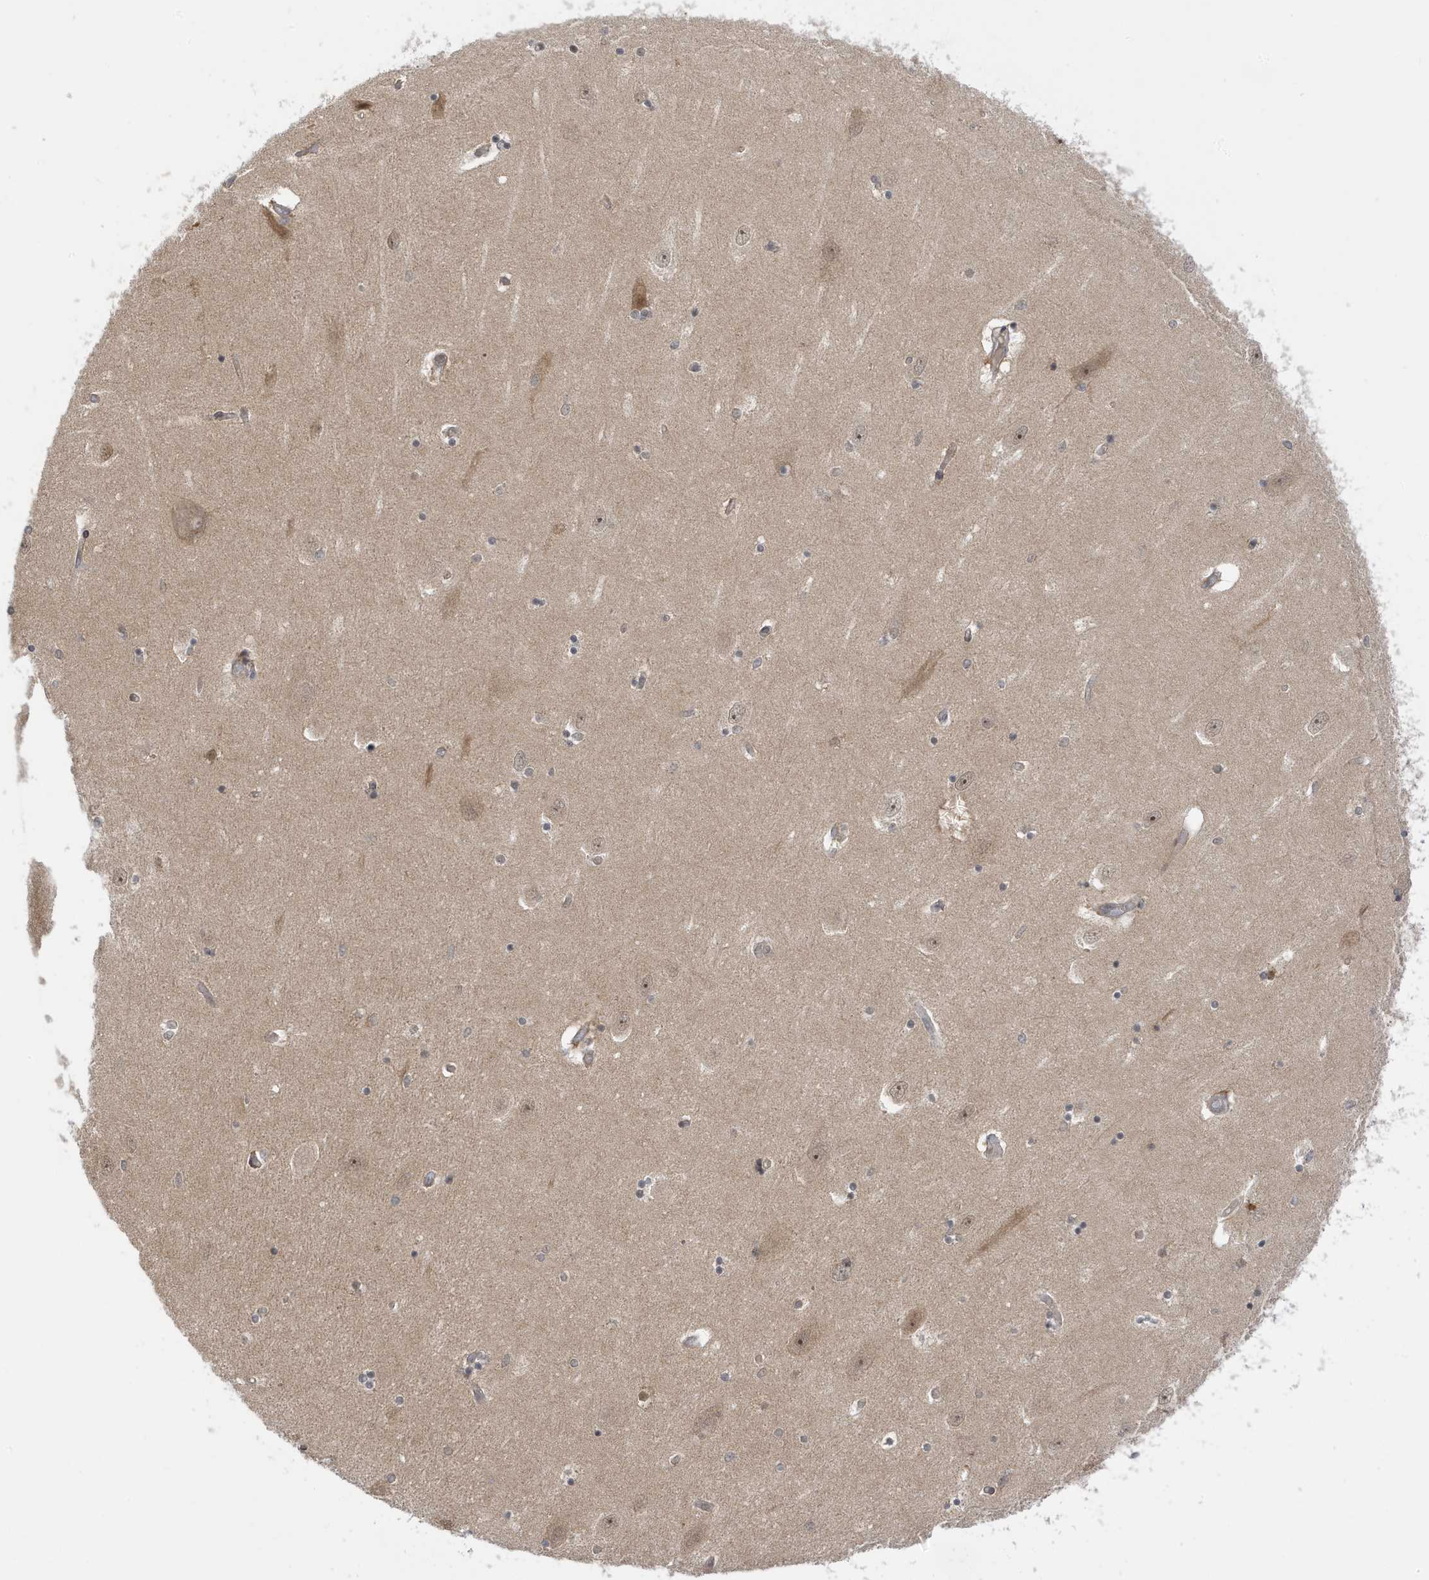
{"staining": {"intensity": "weak", "quantity": "25%-75%", "location": "nuclear"}, "tissue": "hippocampus", "cell_type": "Glial cells", "image_type": "normal", "snomed": [{"axis": "morphology", "description": "Normal tissue, NOS"}, {"axis": "topography", "description": "Hippocampus"}], "caption": "Protein expression analysis of unremarkable hippocampus demonstrates weak nuclear positivity in approximately 25%-75% of glial cells. Immunohistochemistry (ihc) stains the protein of interest in brown and the nuclei are stained blue.", "gene": "TAB3", "patient": {"sex": "female", "age": 54}}